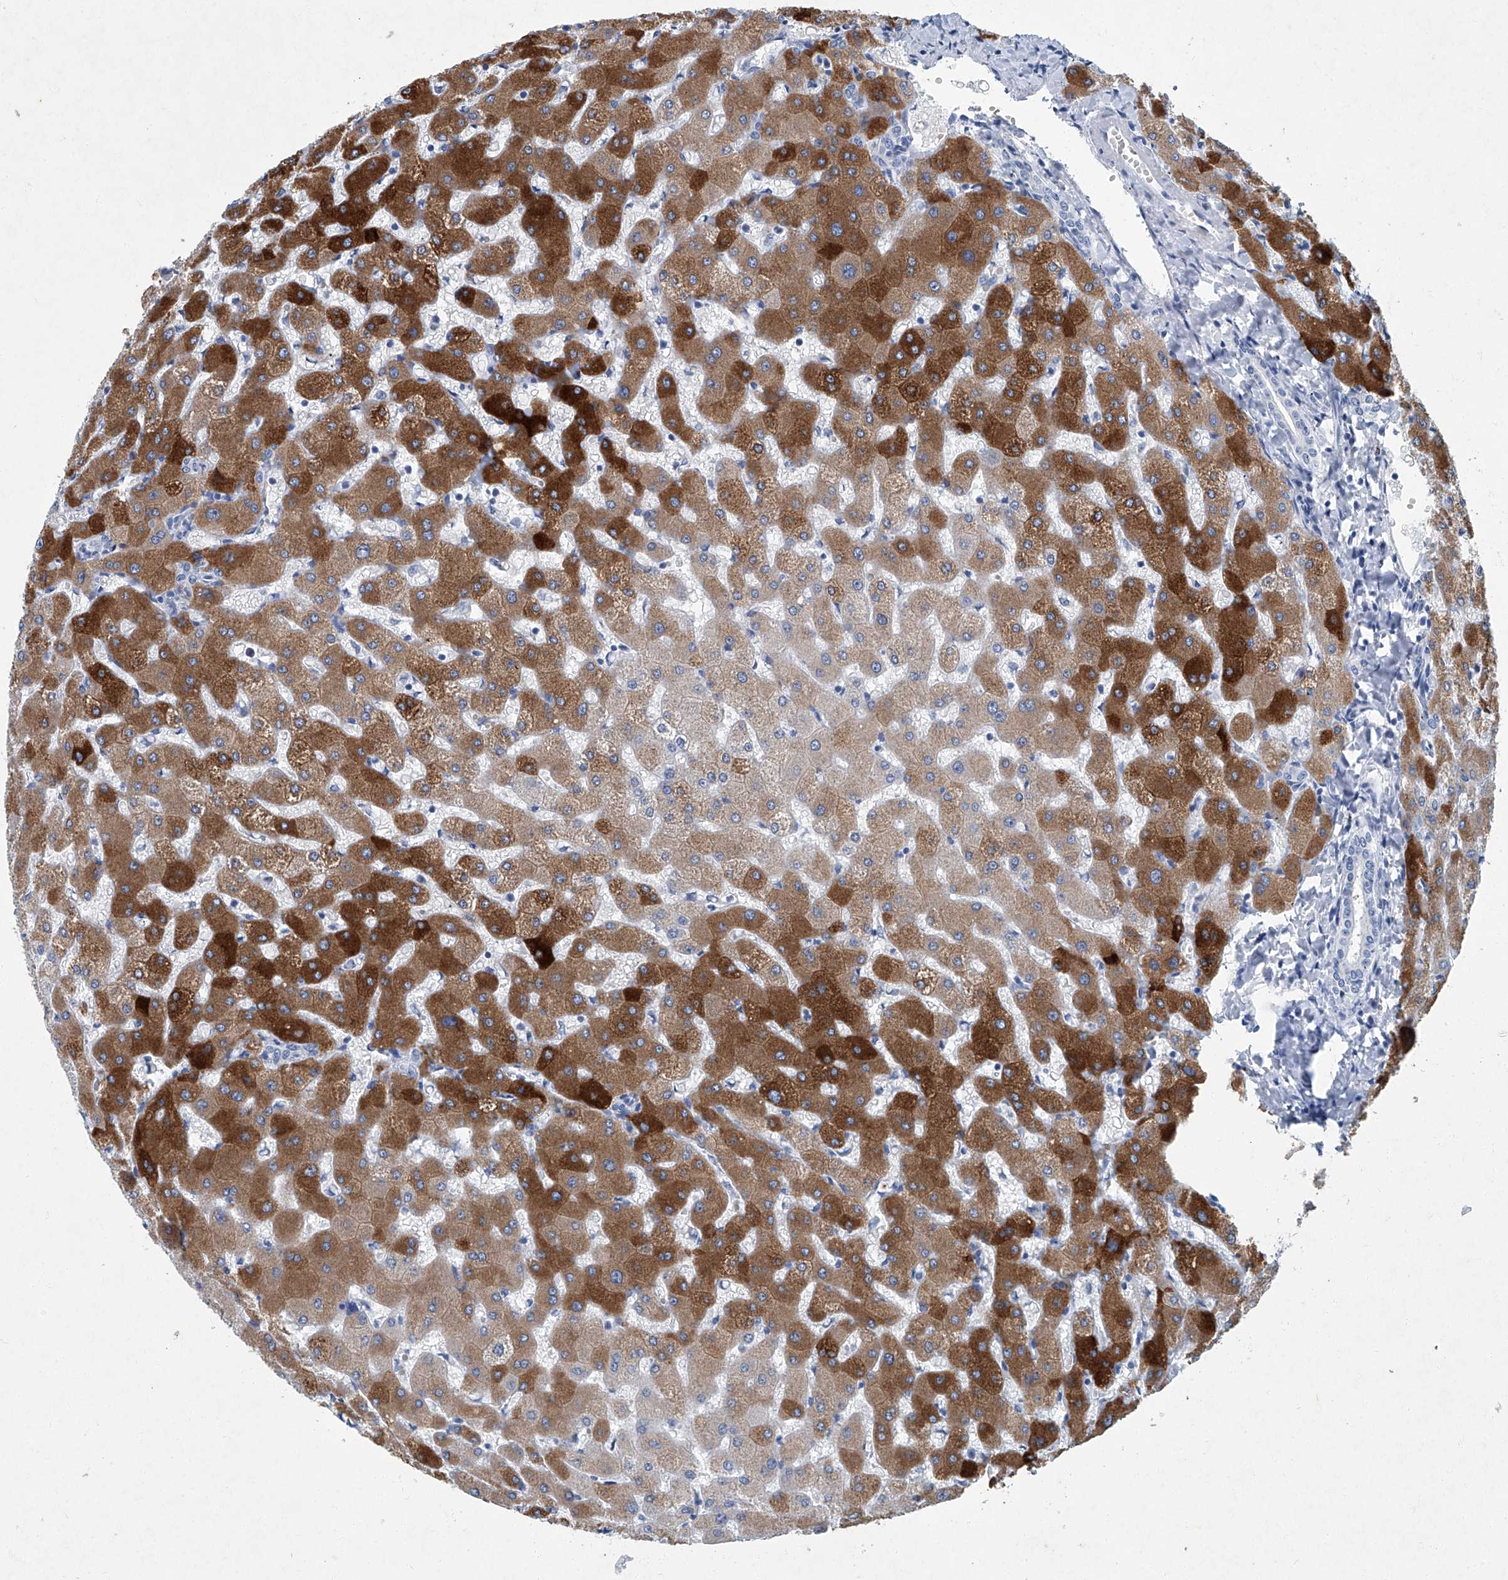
{"staining": {"intensity": "negative", "quantity": "none", "location": "none"}, "tissue": "liver", "cell_type": "Cholangiocytes", "image_type": "normal", "snomed": [{"axis": "morphology", "description": "Normal tissue, NOS"}, {"axis": "topography", "description": "Liver"}], "caption": "This is a histopathology image of immunohistochemistry (IHC) staining of unremarkable liver, which shows no positivity in cholangiocytes. The staining was performed using DAB to visualize the protein expression in brown, while the nuclei were stained in blue with hematoxylin (Magnification: 20x).", "gene": "CYP2A7", "patient": {"sex": "female", "age": 63}}